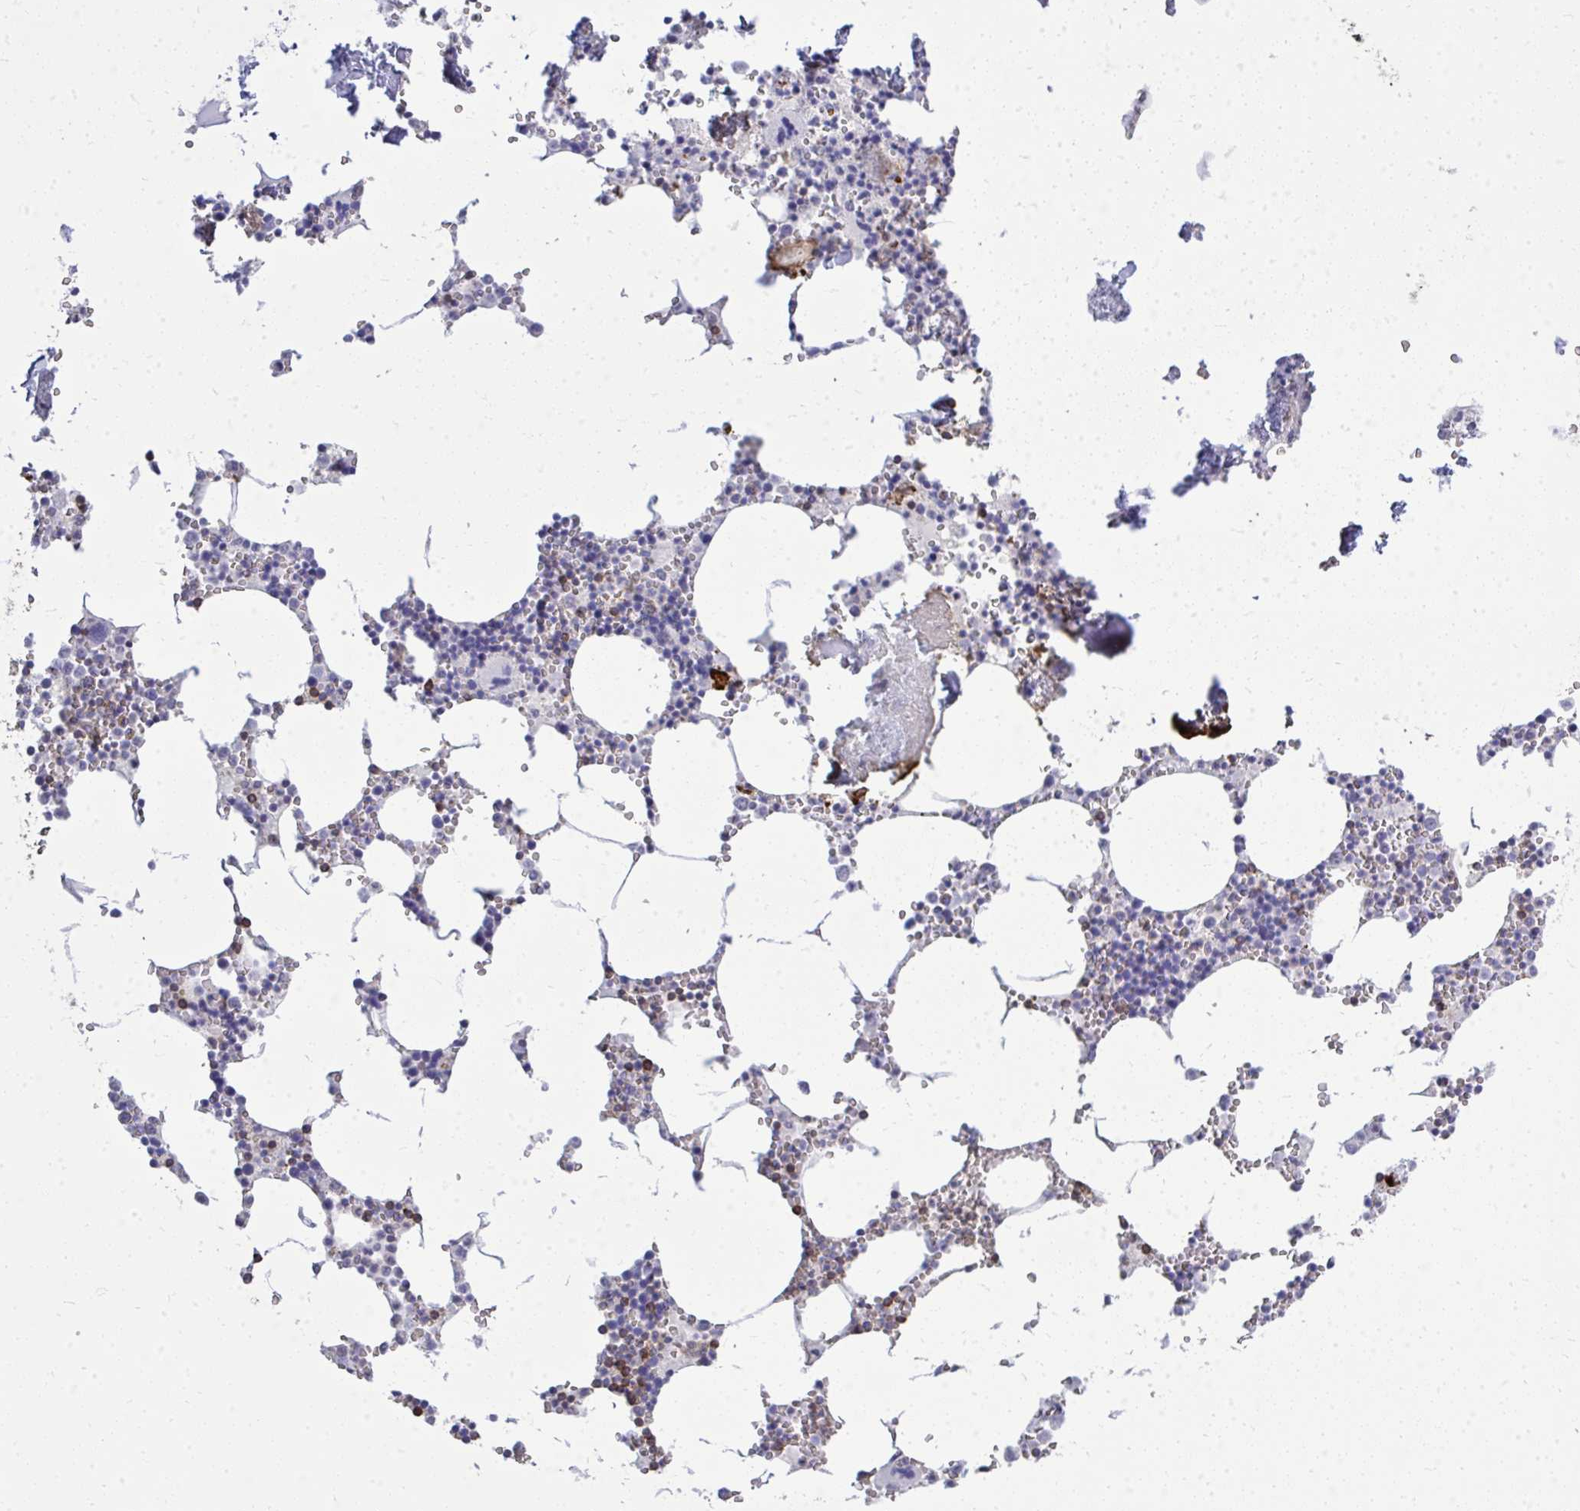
{"staining": {"intensity": "moderate", "quantity": "<25%", "location": "cytoplasmic/membranous"}, "tissue": "bone marrow", "cell_type": "Hematopoietic cells", "image_type": "normal", "snomed": [{"axis": "morphology", "description": "Normal tissue, NOS"}, {"axis": "topography", "description": "Bone marrow"}], "caption": "Immunohistochemistry (IHC) micrograph of normal bone marrow stained for a protein (brown), which reveals low levels of moderate cytoplasmic/membranous positivity in approximately <25% of hematopoietic cells.", "gene": "FOXN3", "patient": {"sex": "male", "age": 54}}